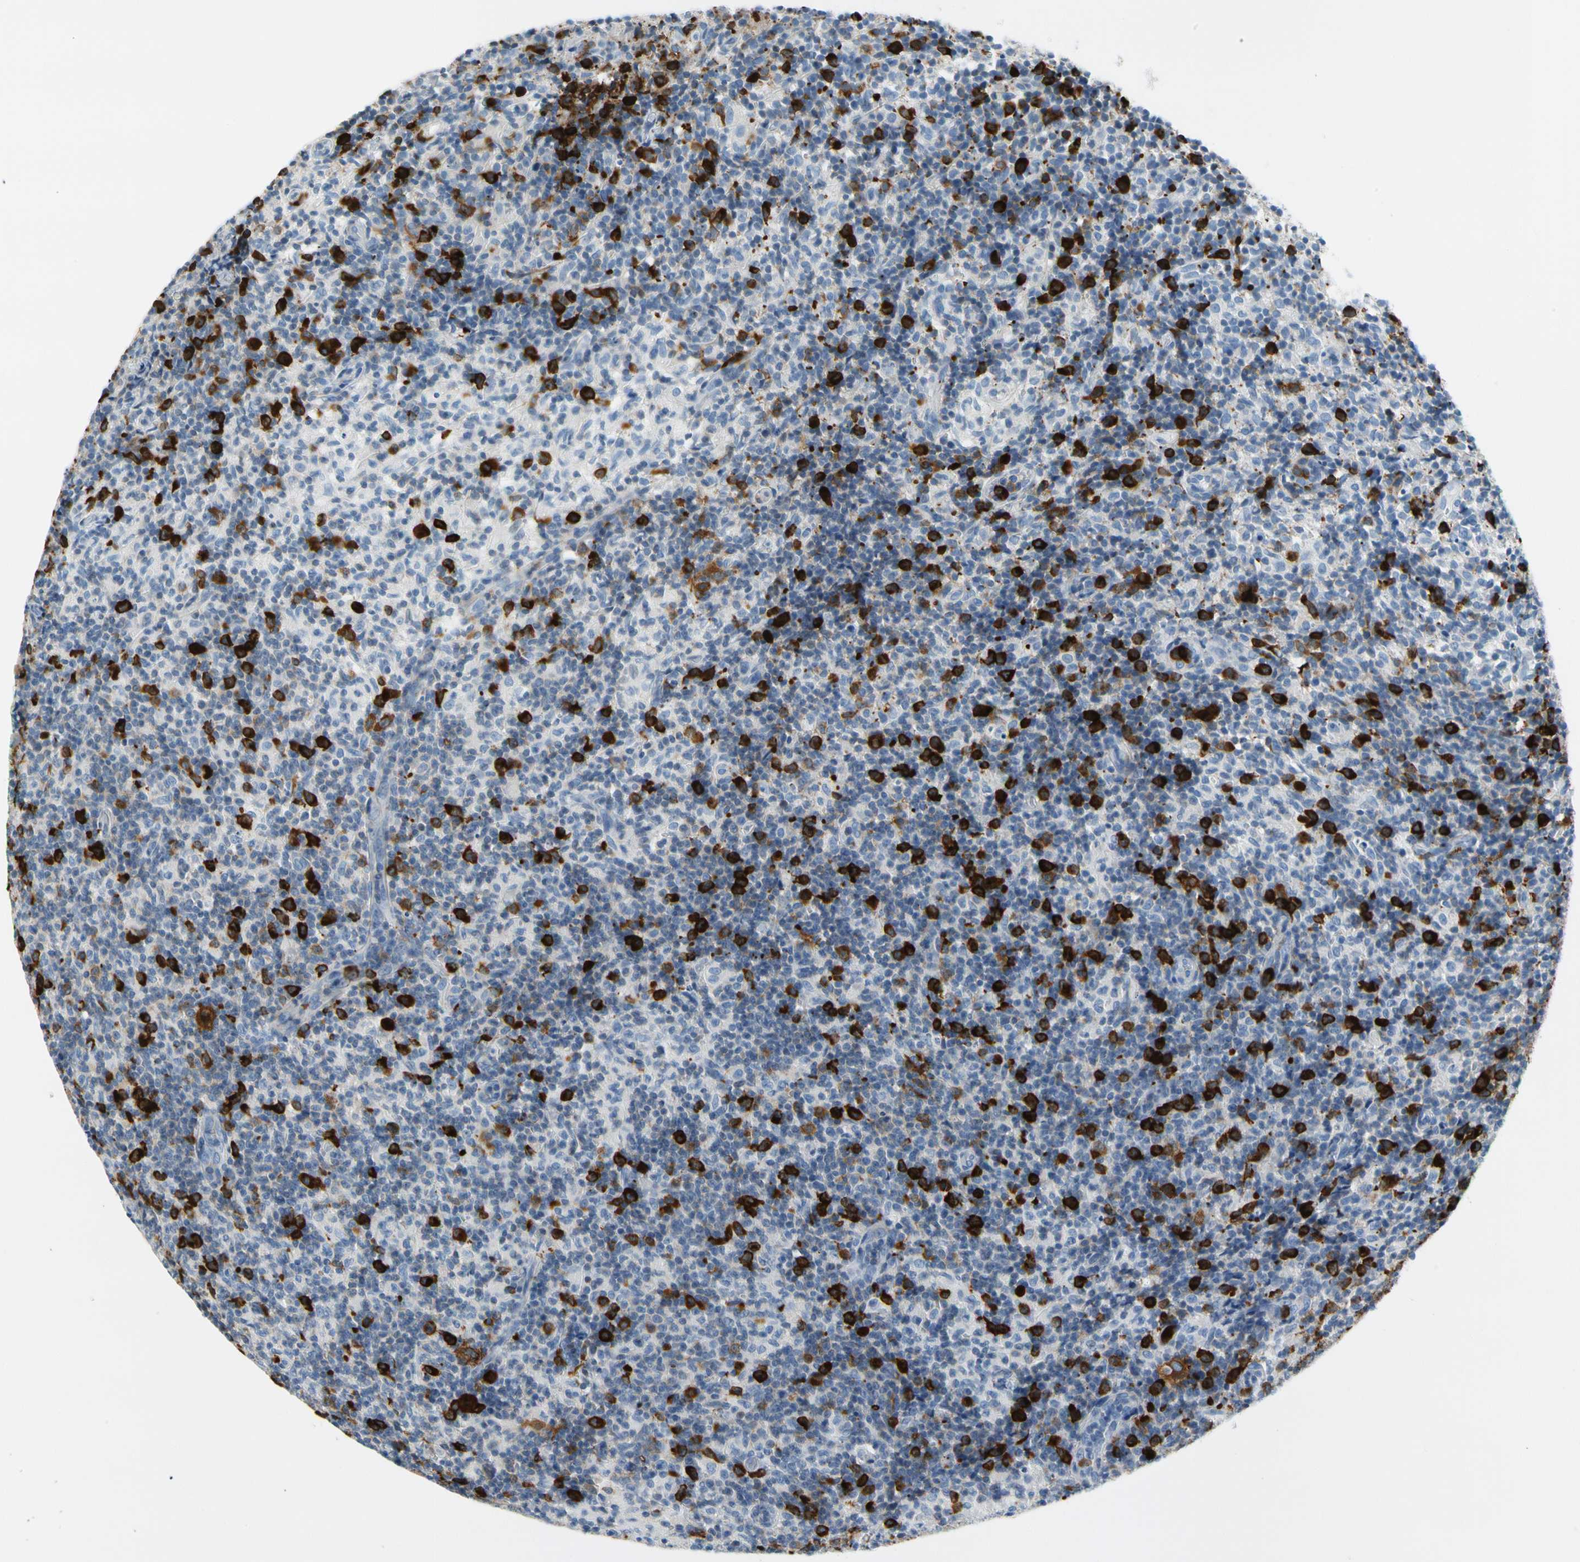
{"staining": {"intensity": "strong", "quantity": ">75%", "location": "cytoplasmic/membranous"}, "tissue": "lymph node", "cell_type": "Germinal center cells", "image_type": "normal", "snomed": [{"axis": "morphology", "description": "Normal tissue, NOS"}, {"axis": "morphology", "description": "Inflammation, NOS"}, {"axis": "topography", "description": "Lymph node"}], "caption": "Benign lymph node shows strong cytoplasmic/membranous staining in approximately >75% of germinal center cells, visualized by immunohistochemistry.", "gene": "TACC3", "patient": {"sex": "male", "age": 55}}